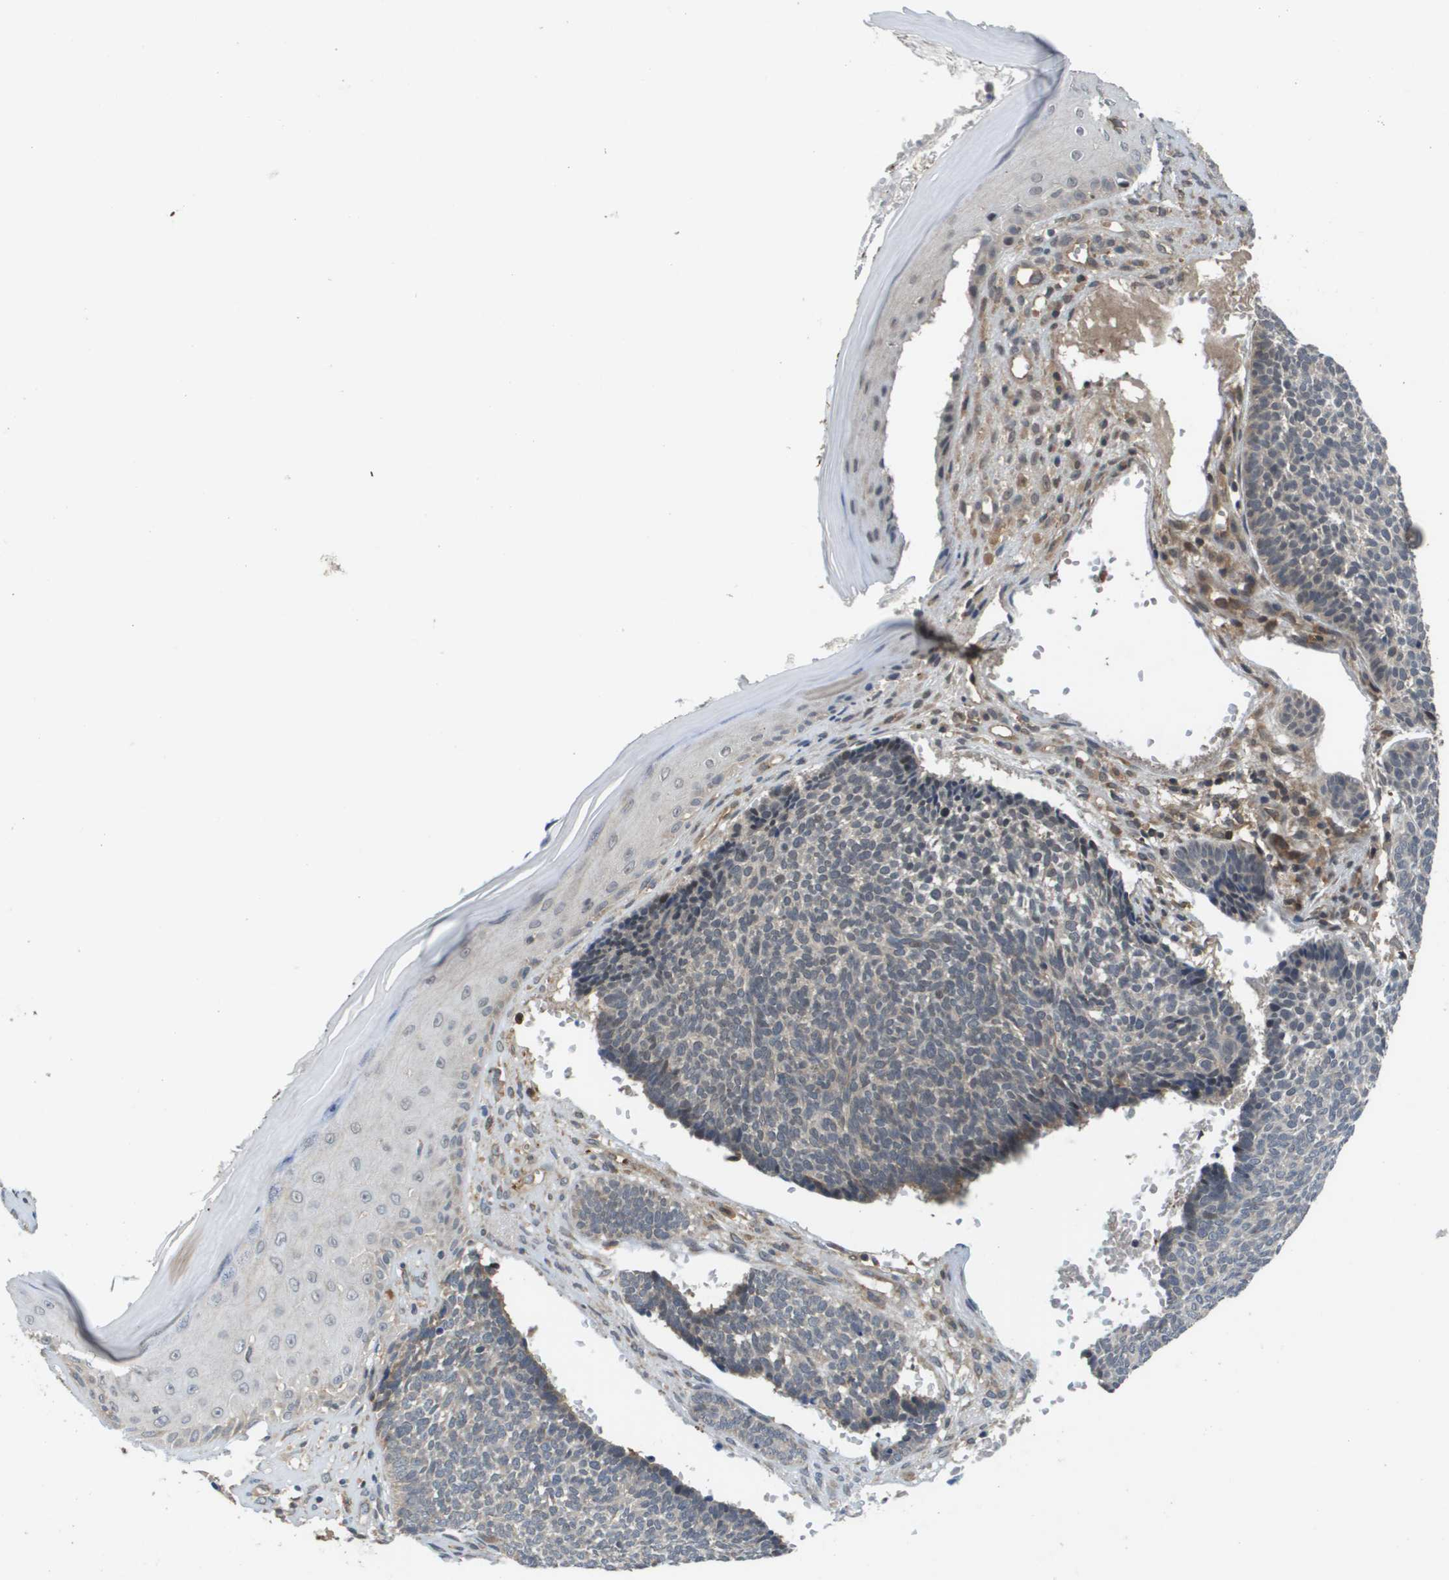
{"staining": {"intensity": "weak", "quantity": "<25%", "location": "cytoplasmic/membranous"}, "tissue": "skin cancer", "cell_type": "Tumor cells", "image_type": "cancer", "snomed": [{"axis": "morphology", "description": "Basal cell carcinoma"}, {"axis": "topography", "description": "Skin"}], "caption": "Tumor cells are negative for protein expression in human basal cell carcinoma (skin).", "gene": "RBM38", "patient": {"sex": "male", "age": 84}}